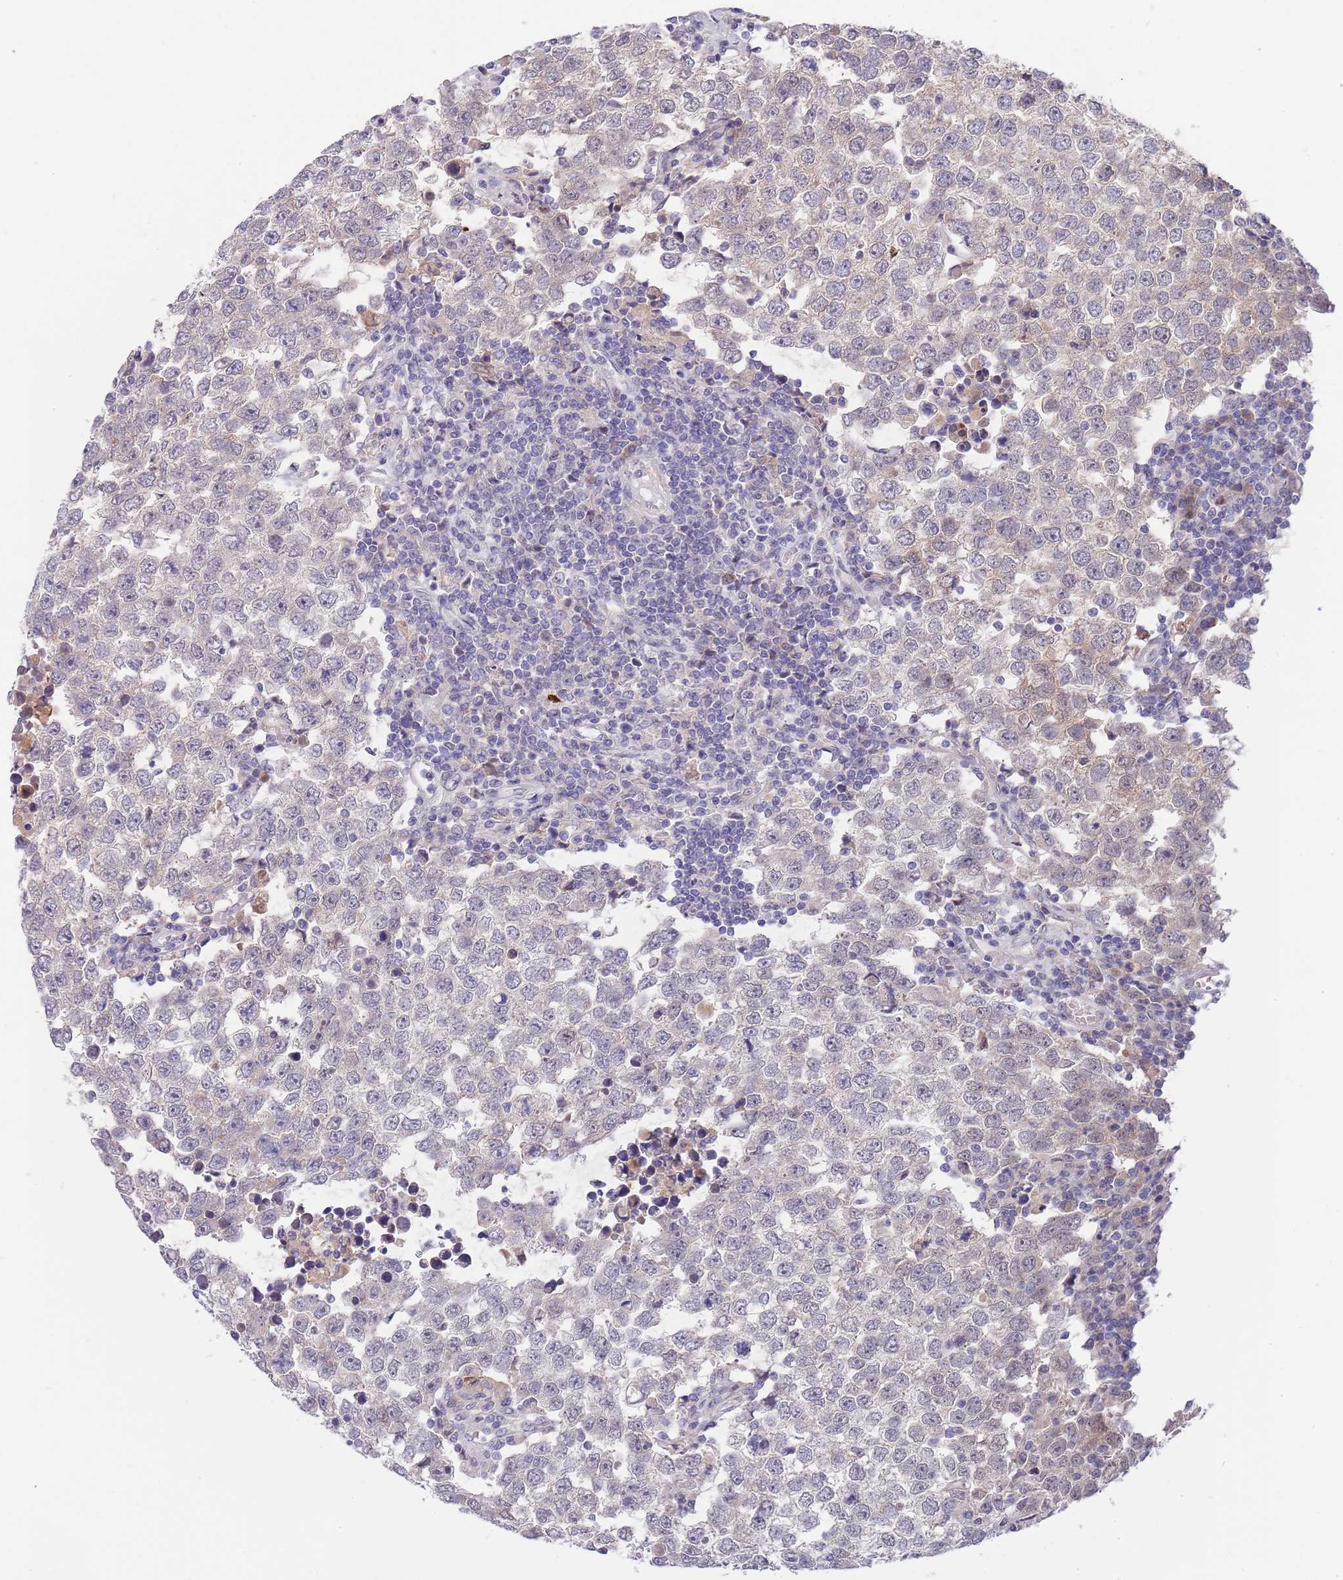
{"staining": {"intensity": "negative", "quantity": "none", "location": "none"}, "tissue": "testis cancer", "cell_type": "Tumor cells", "image_type": "cancer", "snomed": [{"axis": "morphology", "description": "Seminoma, NOS"}, {"axis": "morphology", "description": "Carcinoma, Embryonal, NOS"}, {"axis": "topography", "description": "Testis"}], "caption": "Immunohistochemistry image of embryonal carcinoma (testis) stained for a protein (brown), which exhibits no positivity in tumor cells.", "gene": "NLRP6", "patient": {"sex": "male", "age": 28}}